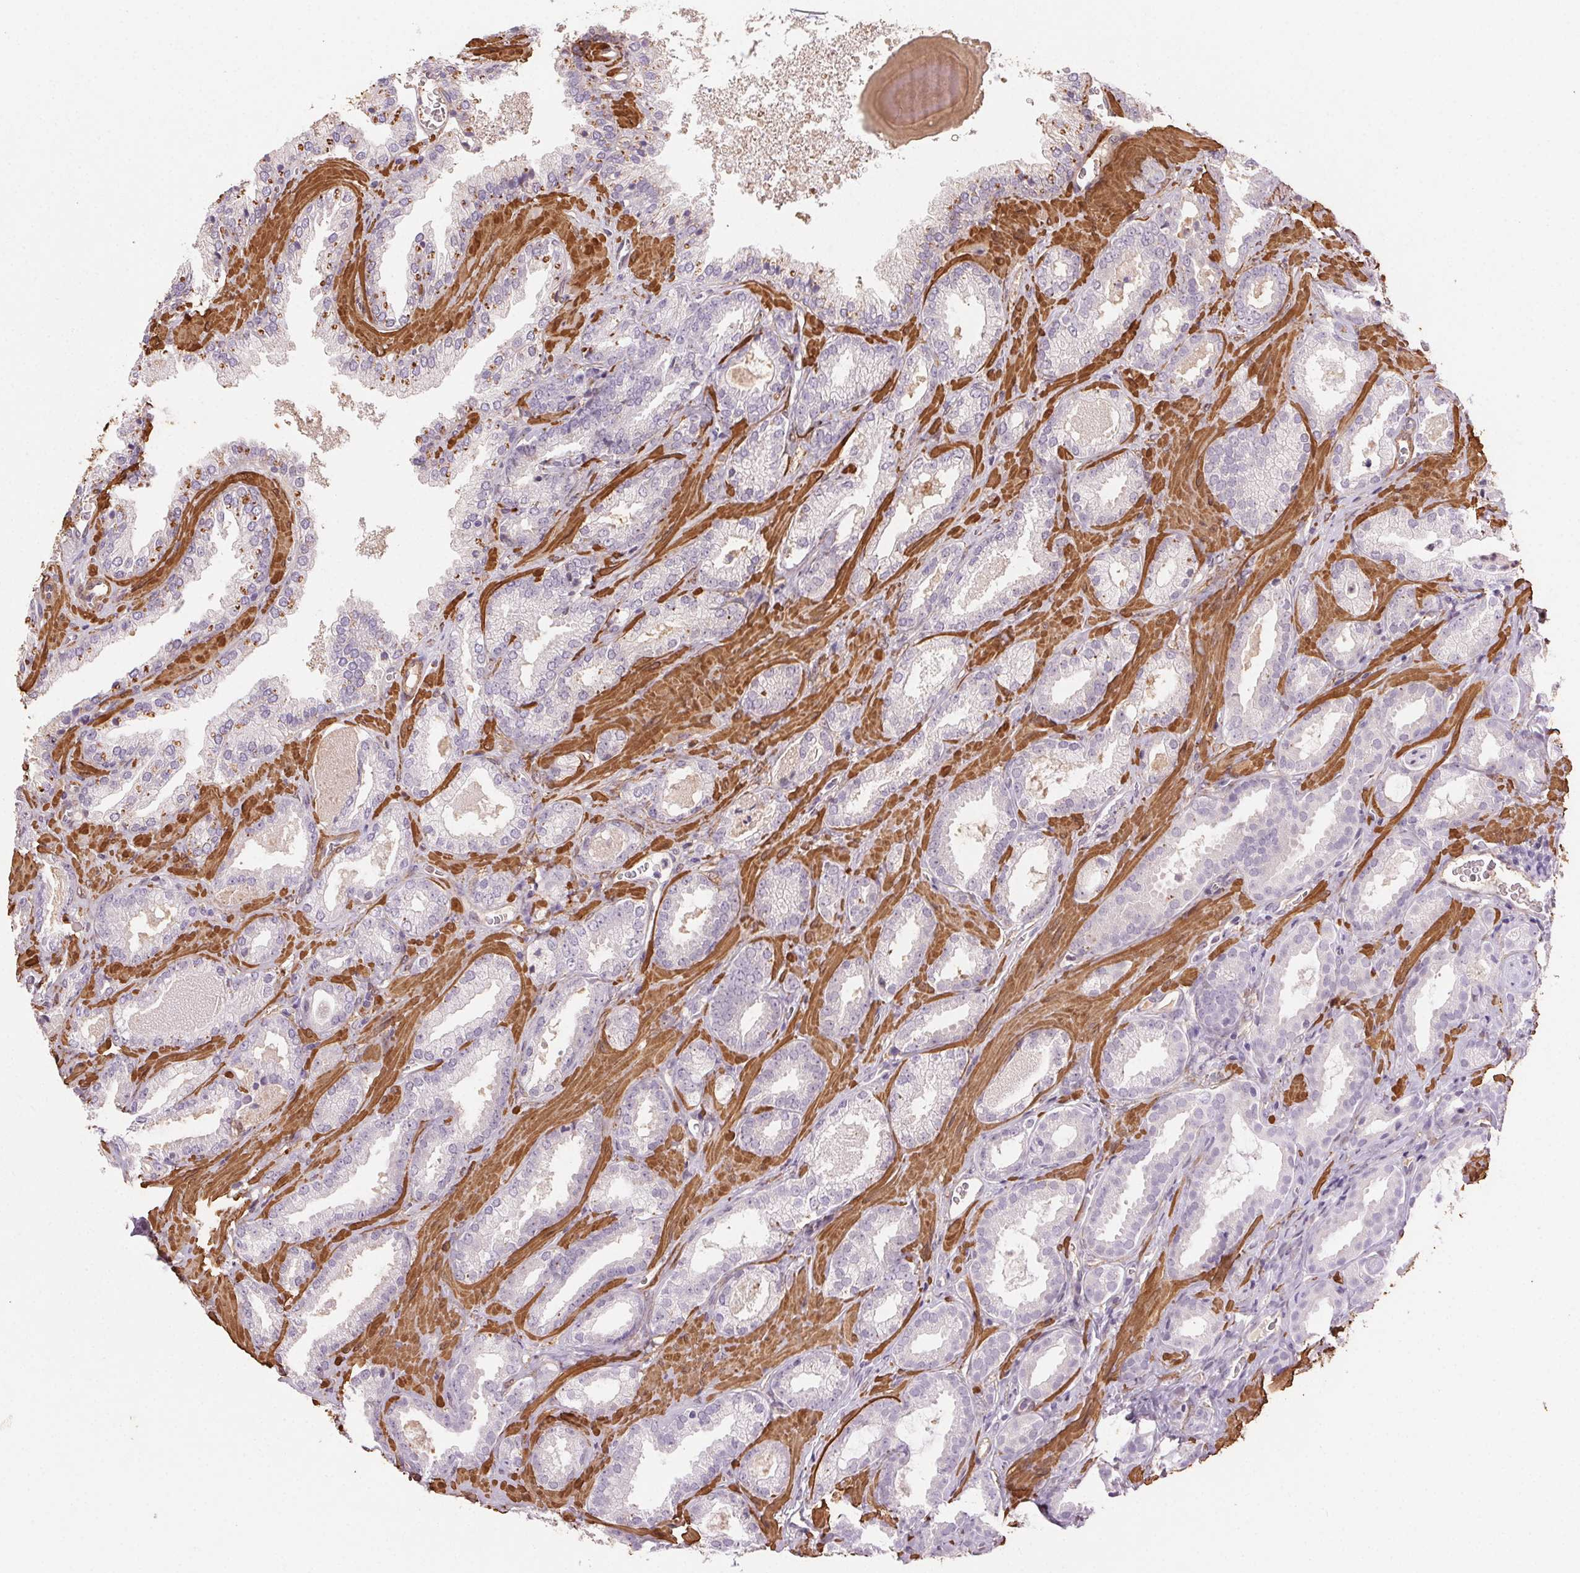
{"staining": {"intensity": "negative", "quantity": "none", "location": "none"}, "tissue": "prostate cancer", "cell_type": "Tumor cells", "image_type": "cancer", "snomed": [{"axis": "morphology", "description": "Adenocarcinoma, Low grade"}, {"axis": "topography", "description": "Prostate"}], "caption": "Immunohistochemistry (IHC) of prostate cancer demonstrates no expression in tumor cells.", "gene": "GPX8", "patient": {"sex": "male", "age": 62}}